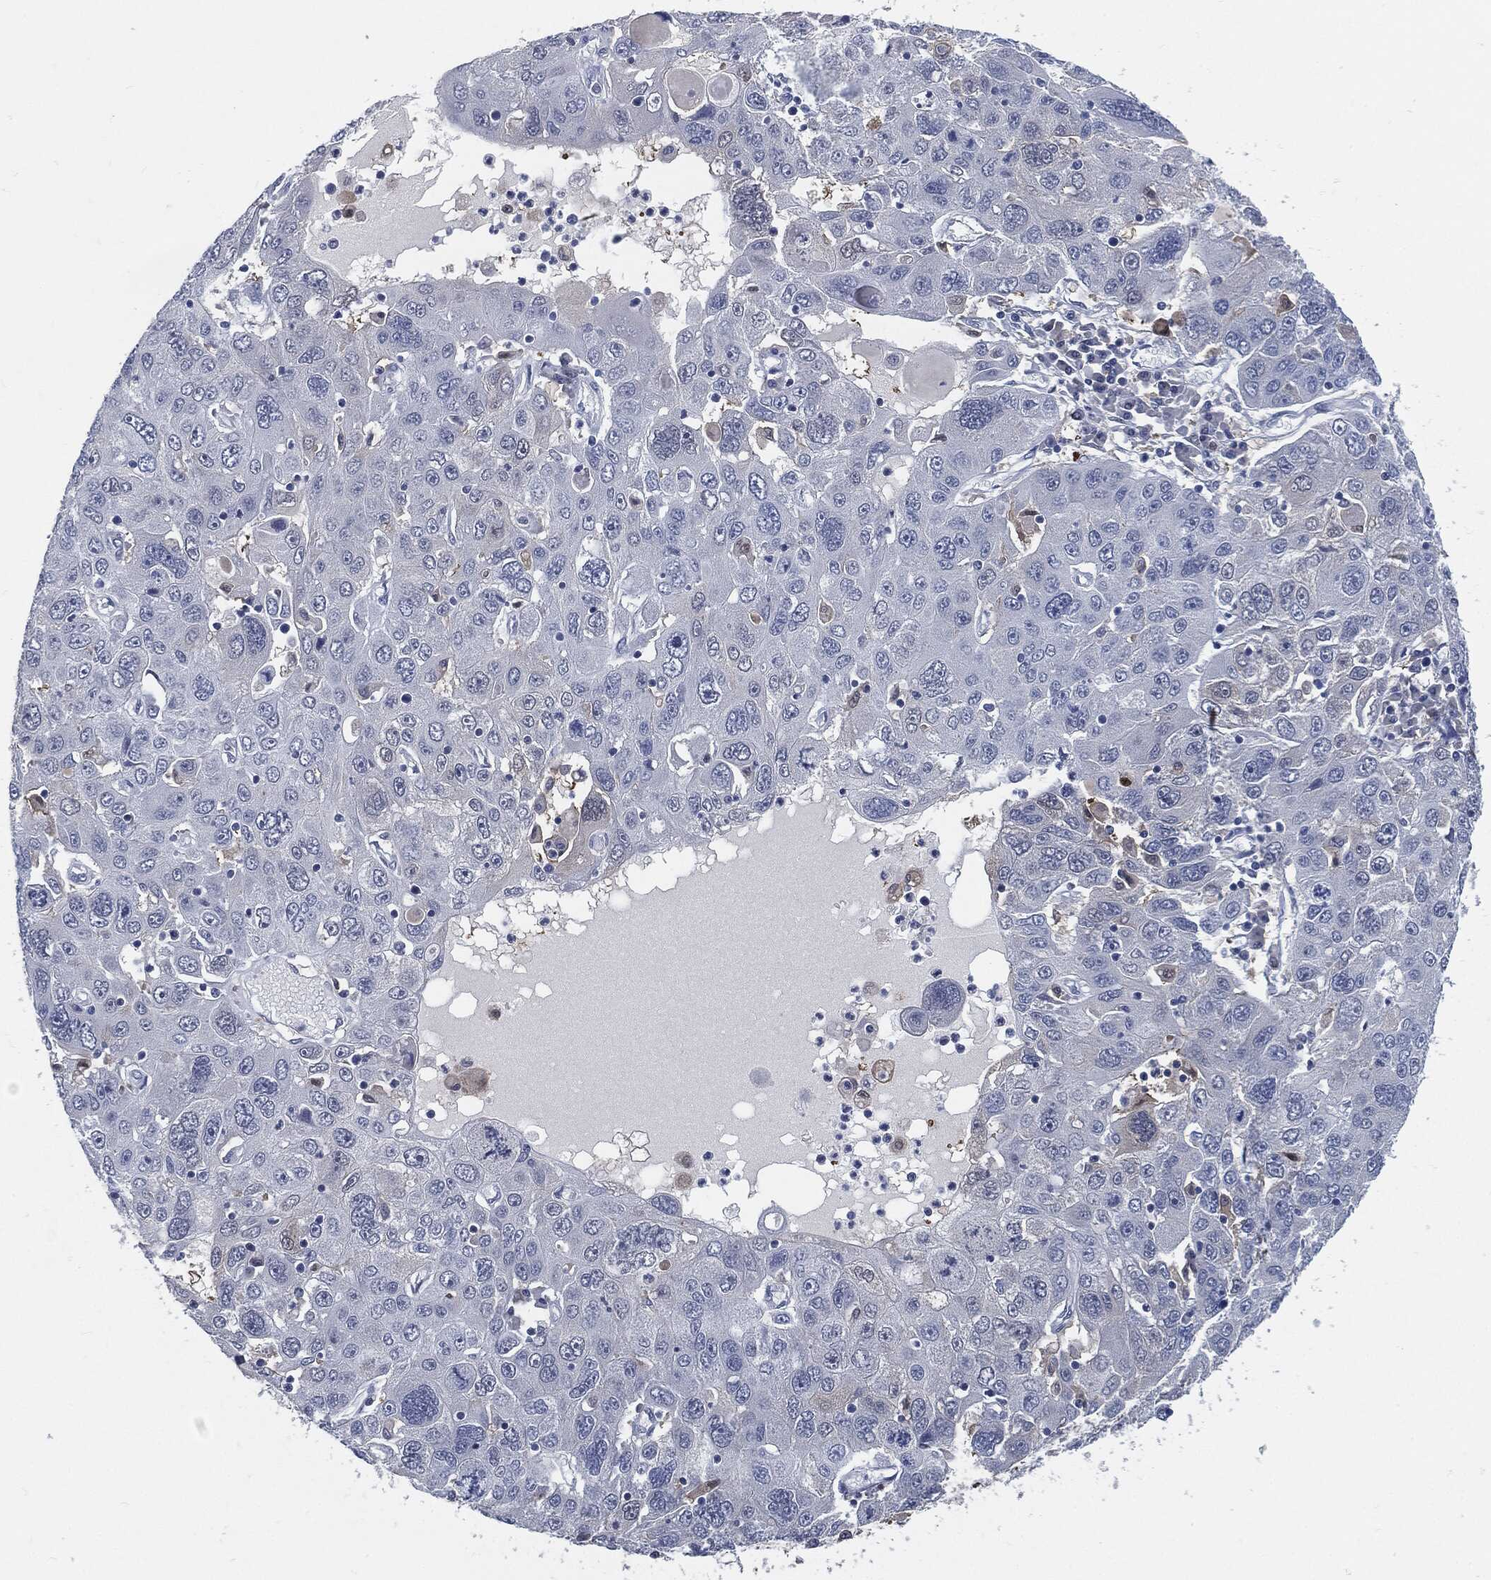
{"staining": {"intensity": "negative", "quantity": "none", "location": "none"}, "tissue": "stomach cancer", "cell_type": "Tumor cells", "image_type": "cancer", "snomed": [{"axis": "morphology", "description": "Adenocarcinoma, NOS"}, {"axis": "topography", "description": "Stomach"}], "caption": "IHC of stomach cancer (adenocarcinoma) shows no expression in tumor cells.", "gene": "PROM1", "patient": {"sex": "male", "age": 56}}